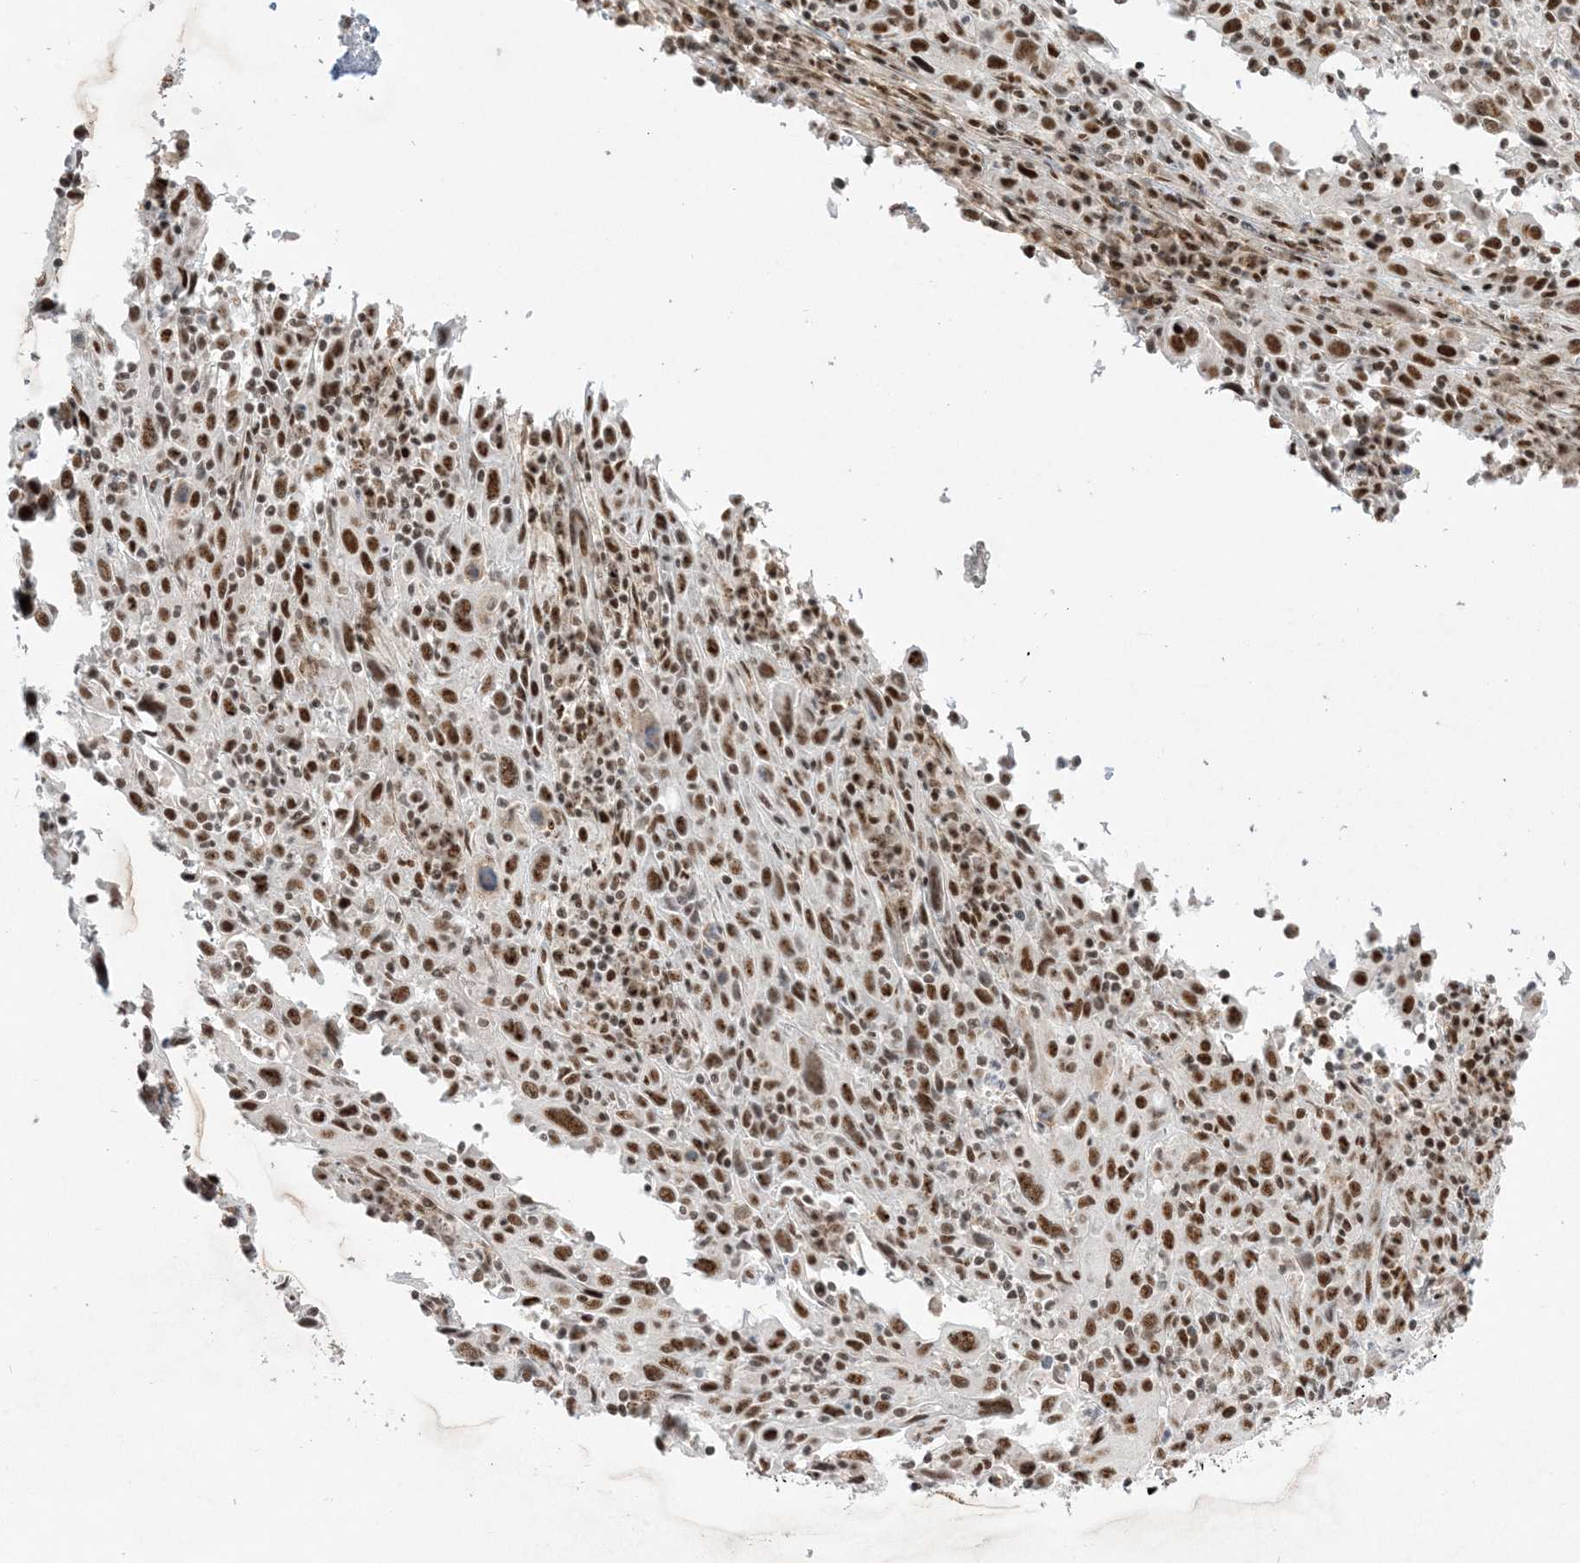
{"staining": {"intensity": "strong", "quantity": ">75%", "location": "nuclear"}, "tissue": "cervical cancer", "cell_type": "Tumor cells", "image_type": "cancer", "snomed": [{"axis": "morphology", "description": "Squamous cell carcinoma, NOS"}, {"axis": "topography", "description": "Cervix"}], "caption": "A high-resolution histopathology image shows IHC staining of squamous cell carcinoma (cervical), which demonstrates strong nuclear staining in approximately >75% of tumor cells.", "gene": "SF3A3", "patient": {"sex": "female", "age": 46}}